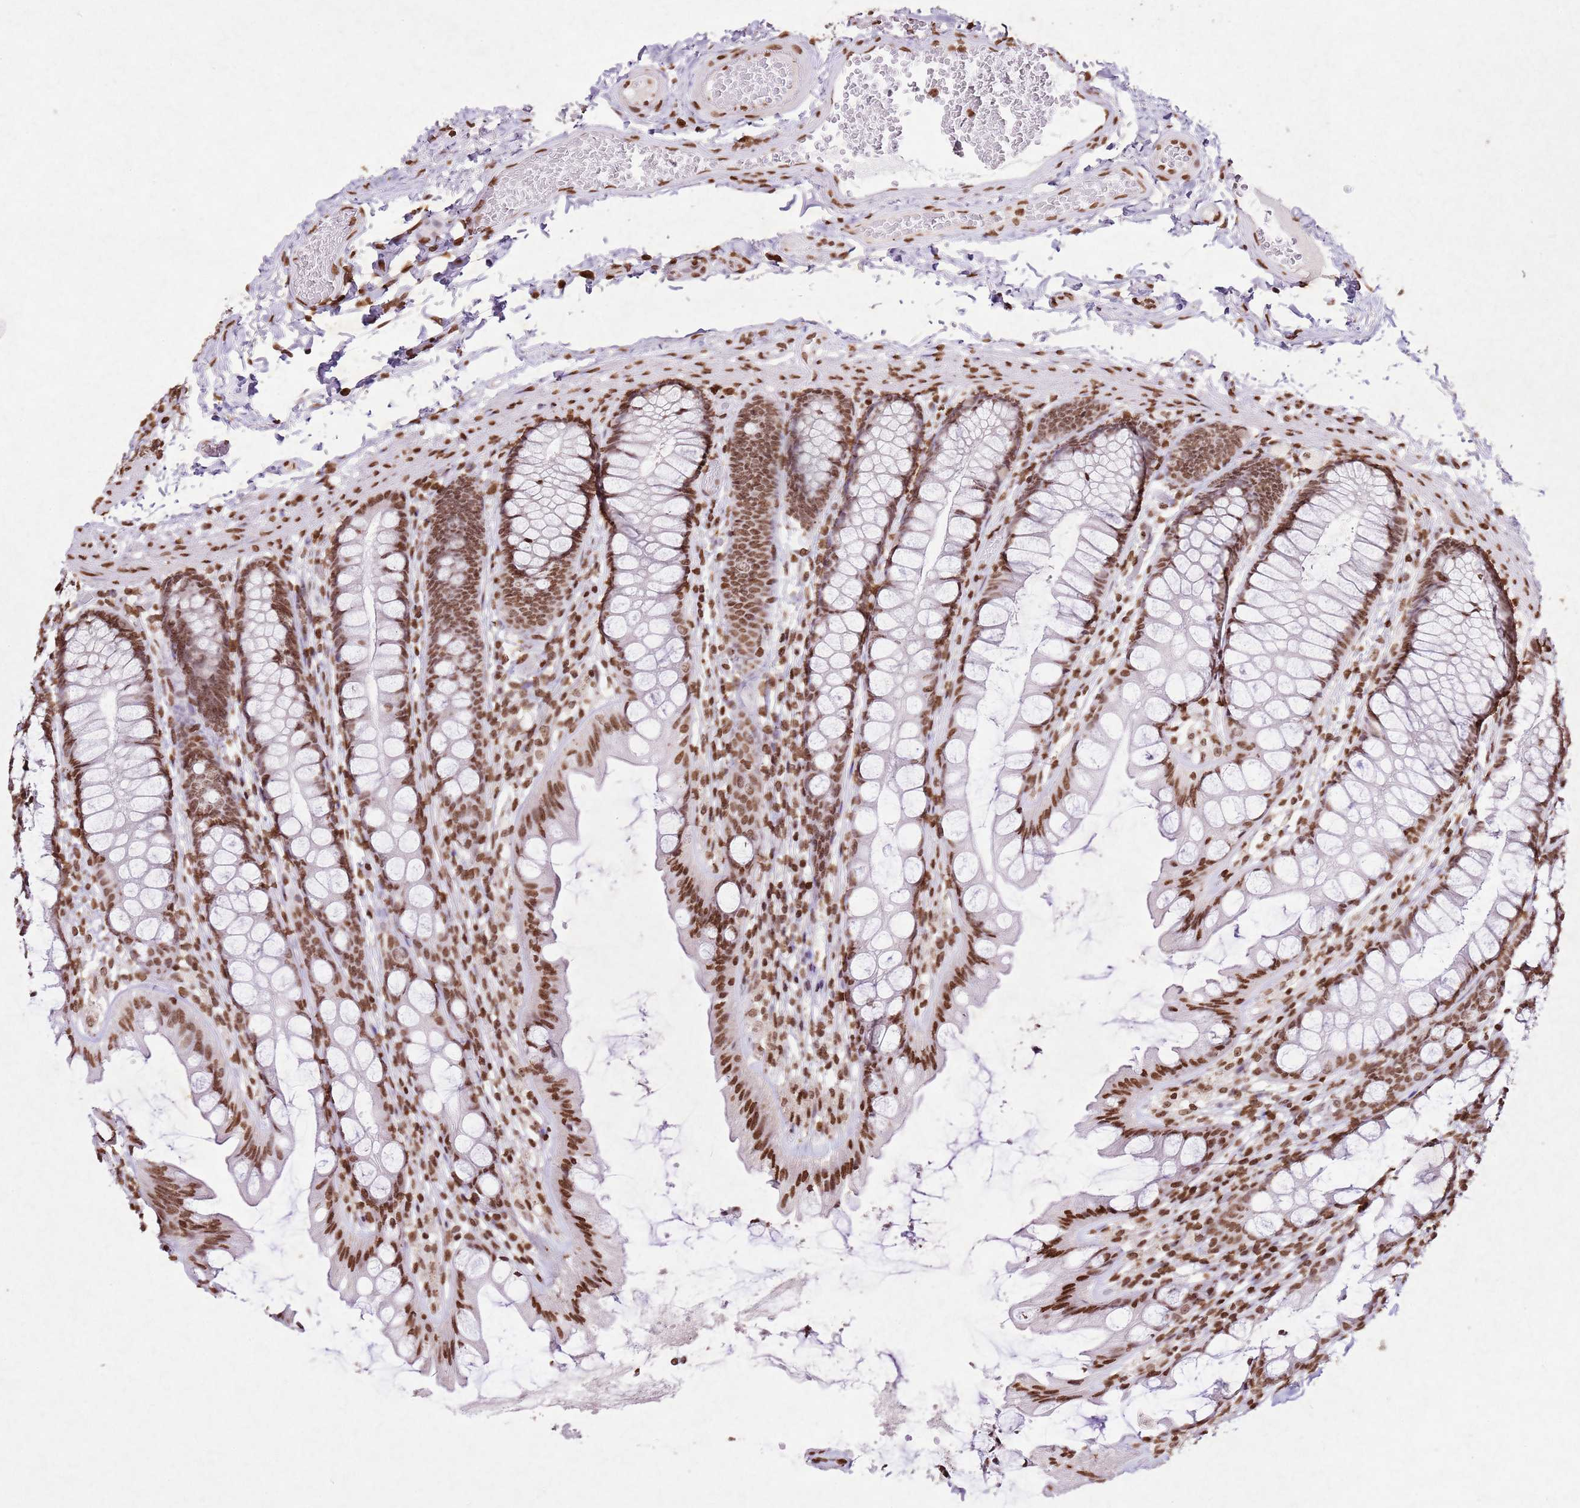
{"staining": {"intensity": "moderate", "quantity": ">75%", "location": "nuclear"}, "tissue": "colon", "cell_type": "Endothelial cells", "image_type": "normal", "snomed": [{"axis": "morphology", "description": "Normal tissue, NOS"}, {"axis": "topography", "description": "Colon"}], "caption": "DAB immunohistochemical staining of normal human colon exhibits moderate nuclear protein positivity in about >75% of endothelial cells. The staining was performed using DAB (3,3'-diaminobenzidine) to visualize the protein expression in brown, while the nuclei were stained in blue with hematoxylin (Magnification: 20x).", "gene": "BMAL1", "patient": {"sex": "male", "age": 47}}